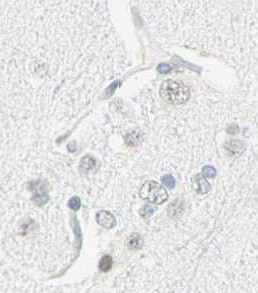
{"staining": {"intensity": "negative", "quantity": "none", "location": "none"}, "tissue": "cerebral cortex", "cell_type": "Endothelial cells", "image_type": "normal", "snomed": [{"axis": "morphology", "description": "Normal tissue, NOS"}, {"axis": "topography", "description": "Cerebral cortex"}], "caption": "An immunohistochemistry histopathology image of benign cerebral cortex is shown. There is no staining in endothelial cells of cerebral cortex. (DAB immunohistochemistry visualized using brightfield microscopy, high magnification).", "gene": "SMAD3", "patient": {"sex": "male", "age": 62}}